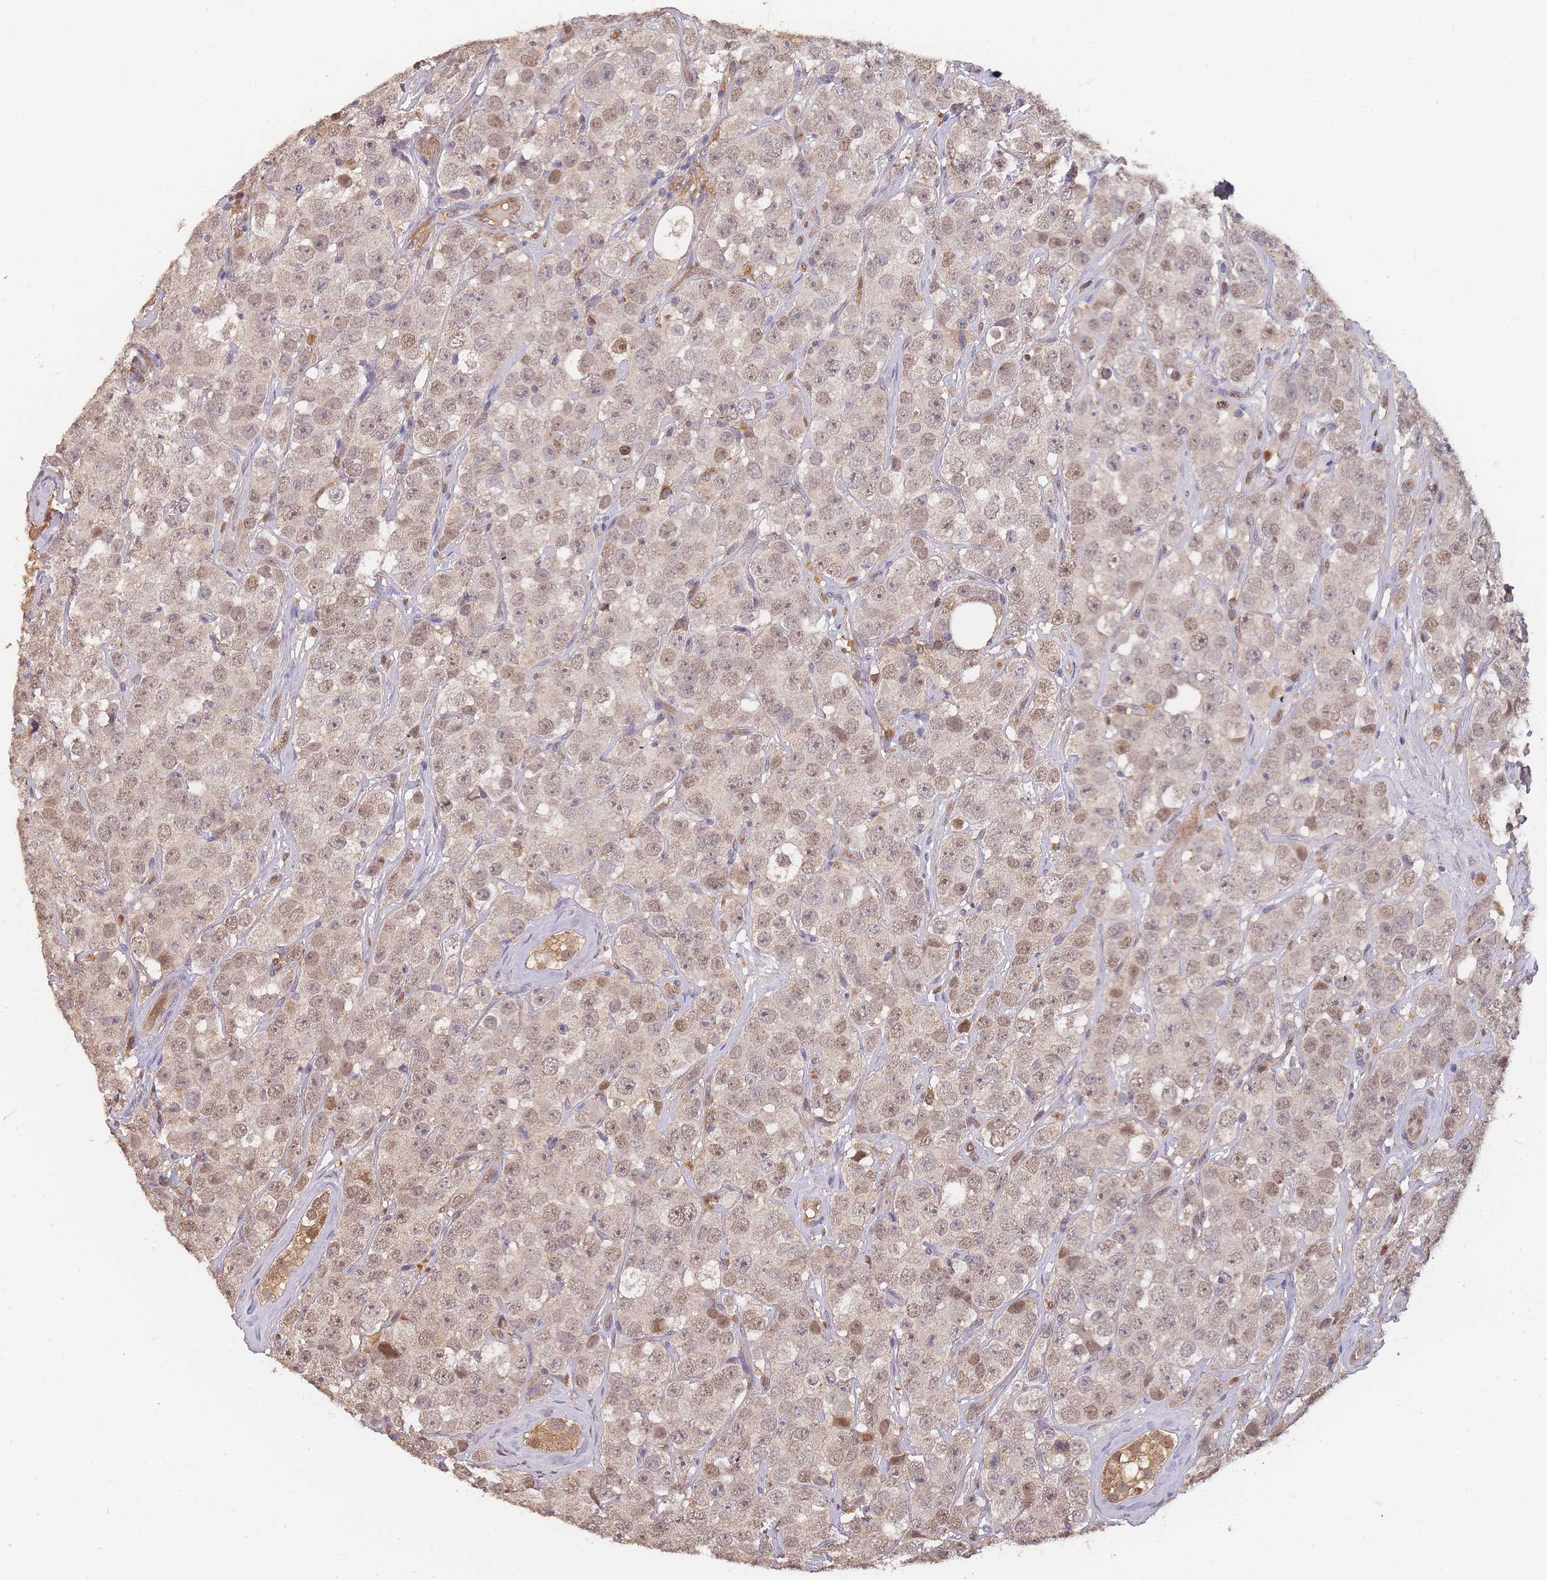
{"staining": {"intensity": "weak", "quantity": ">75%", "location": "nuclear"}, "tissue": "testis cancer", "cell_type": "Tumor cells", "image_type": "cancer", "snomed": [{"axis": "morphology", "description": "Seminoma, NOS"}, {"axis": "topography", "description": "Testis"}], "caption": "Seminoma (testis) stained with immunohistochemistry demonstrates weak nuclear positivity in approximately >75% of tumor cells. The staining was performed using DAB to visualize the protein expression in brown, while the nuclei were stained in blue with hematoxylin (Magnification: 20x).", "gene": "CDKN2AIPNL", "patient": {"sex": "male", "age": 28}}